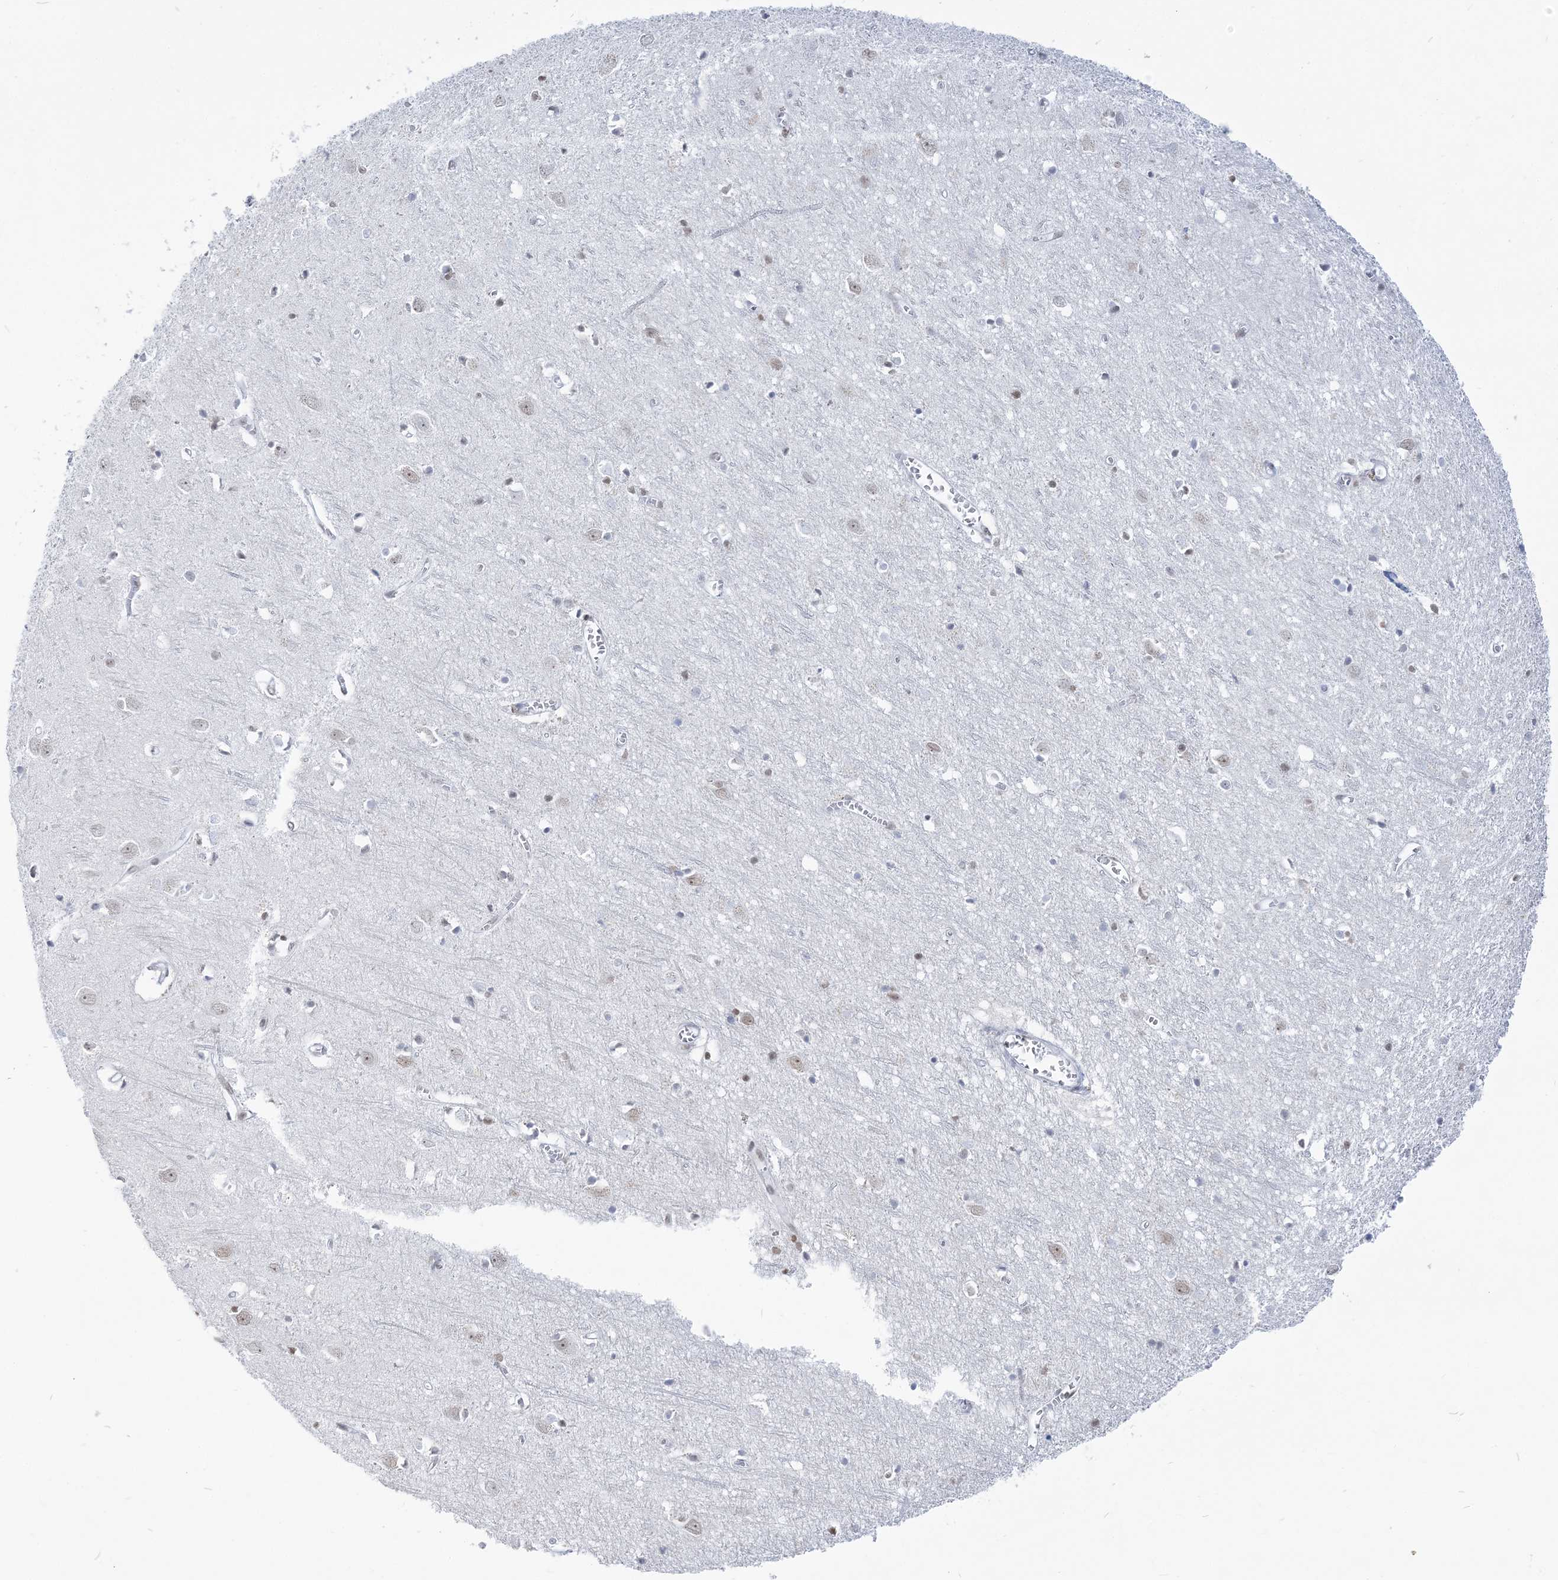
{"staining": {"intensity": "weak", "quantity": "25%-75%", "location": "nuclear"}, "tissue": "cerebral cortex", "cell_type": "Endothelial cells", "image_type": "normal", "snomed": [{"axis": "morphology", "description": "Normal tissue, NOS"}, {"axis": "topography", "description": "Cerebral cortex"}], "caption": "Protein expression analysis of benign cerebral cortex reveals weak nuclear staining in approximately 25%-75% of endothelial cells. Ihc stains the protein in brown and the nuclei are stained blue.", "gene": "DDX21", "patient": {"sex": "female", "age": 64}}